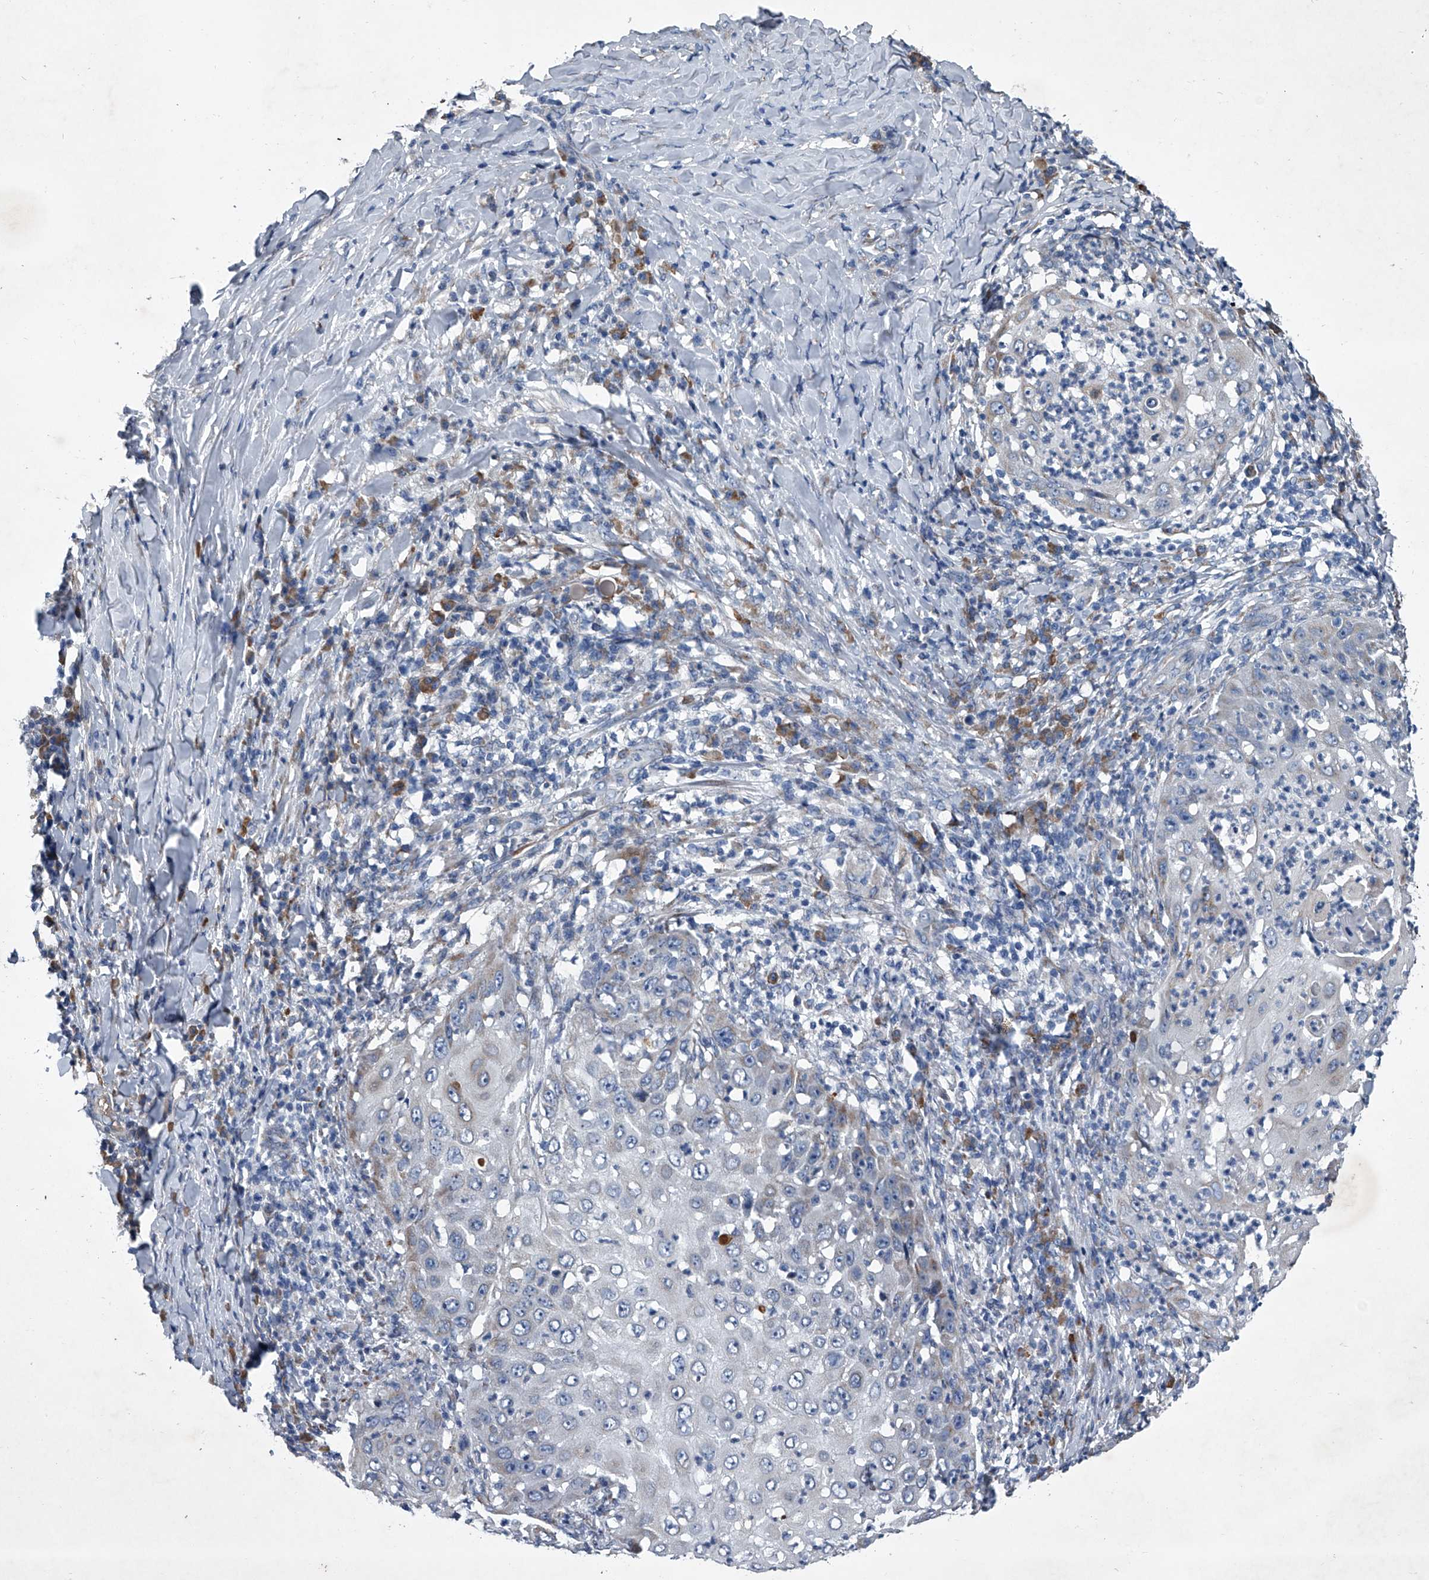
{"staining": {"intensity": "negative", "quantity": "none", "location": "none"}, "tissue": "skin cancer", "cell_type": "Tumor cells", "image_type": "cancer", "snomed": [{"axis": "morphology", "description": "Squamous cell carcinoma, NOS"}, {"axis": "topography", "description": "Skin"}], "caption": "This is a histopathology image of IHC staining of squamous cell carcinoma (skin), which shows no positivity in tumor cells.", "gene": "ABCG1", "patient": {"sex": "female", "age": 44}}